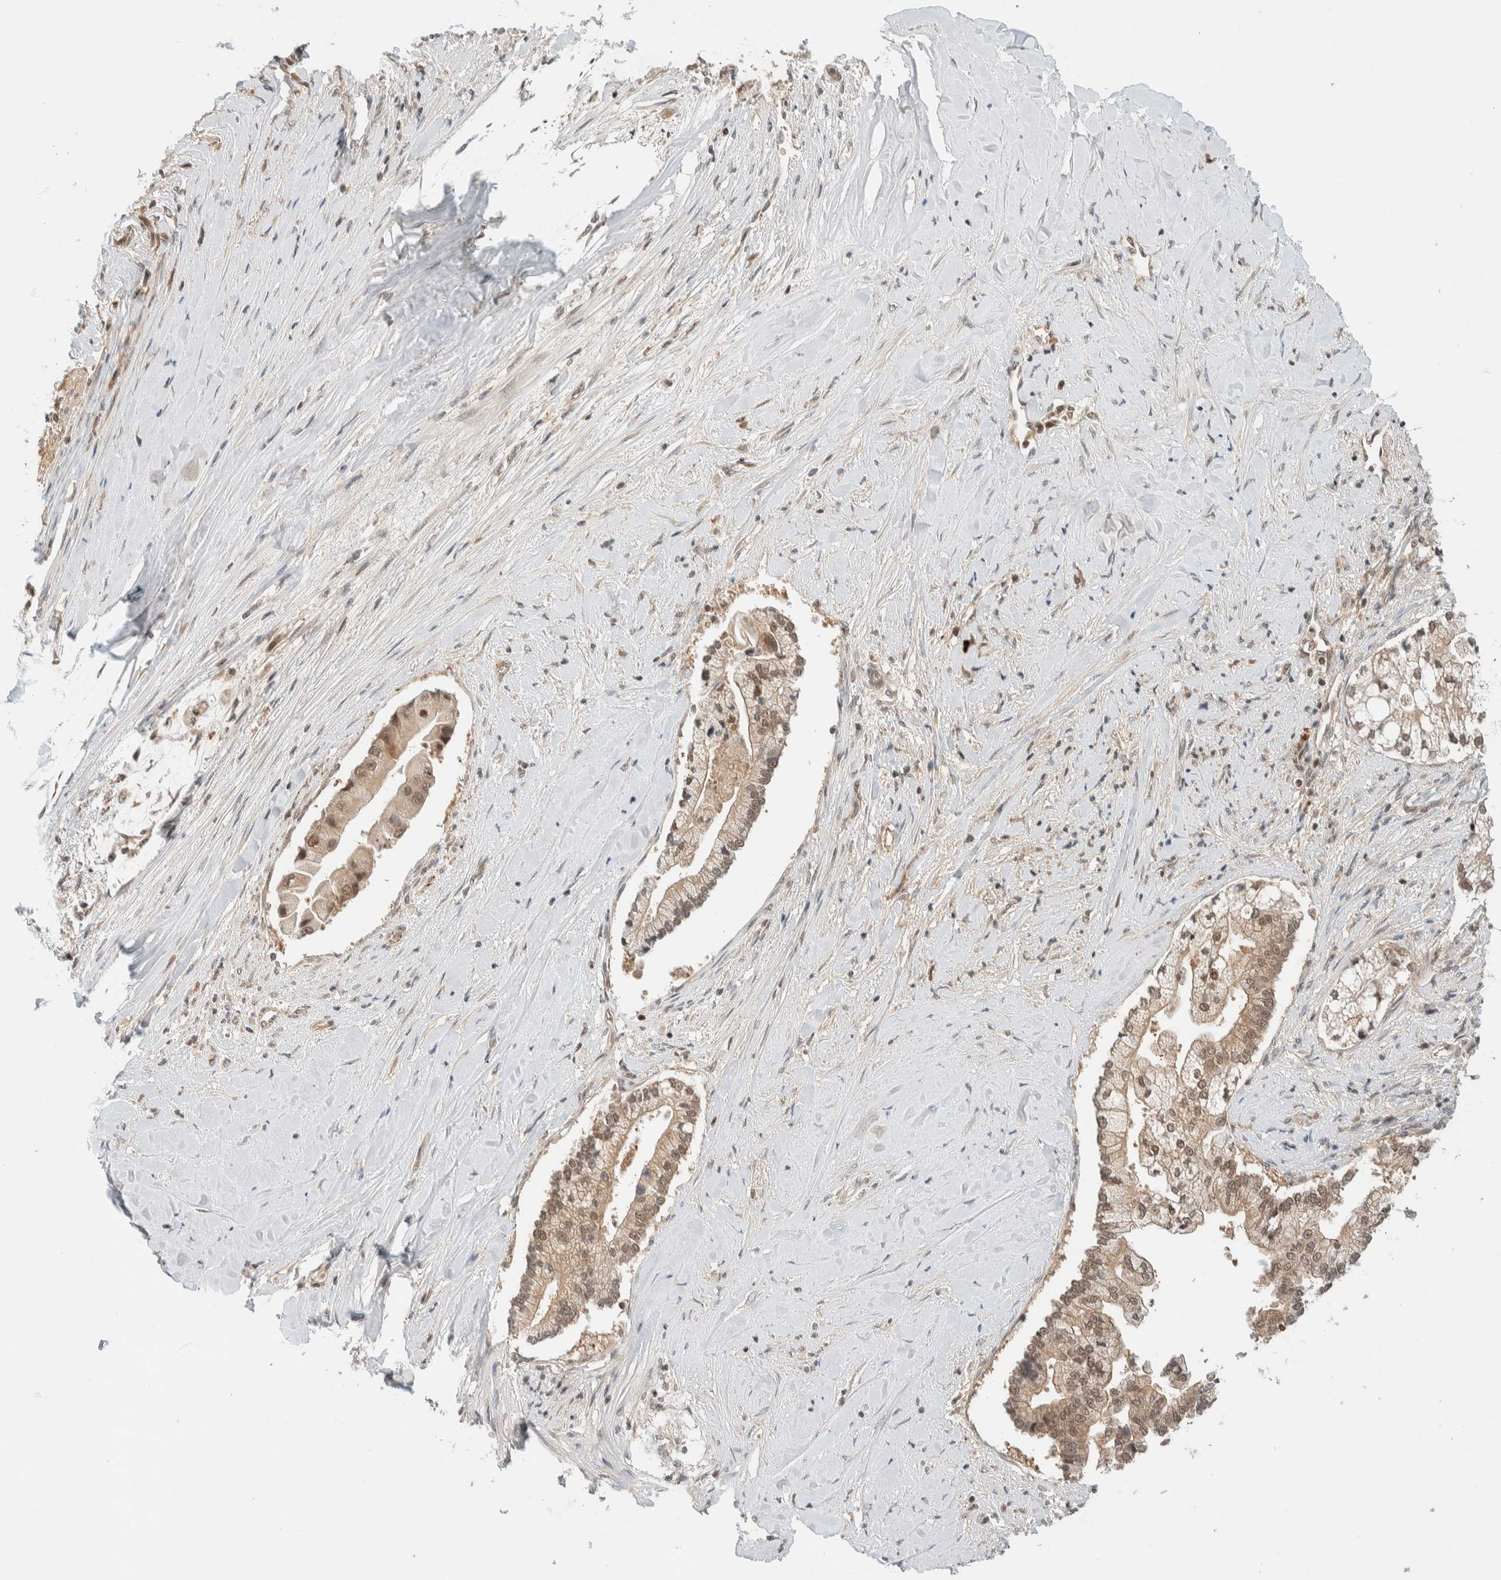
{"staining": {"intensity": "moderate", "quantity": ">75%", "location": "cytoplasmic/membranous,nuclear"}, "tissue": "liver cancer", "cell_type": "Tumor cells", "image_type": "cancer", "snomed": [{"axis": "morphology", "description": "Cholangiocarcinoma"}, {"axis": "topography", "description": "Liver"}], "caption": "The histopathology image reveals immunohistochemical staining of liver cholangiocarcinoma. There is moderate cytoplasmic/membranous and nuclear expression is present in about >75% of tumor cells.", "gene": "C8orf76", "patient": {"sex": "male", "age": 50}}